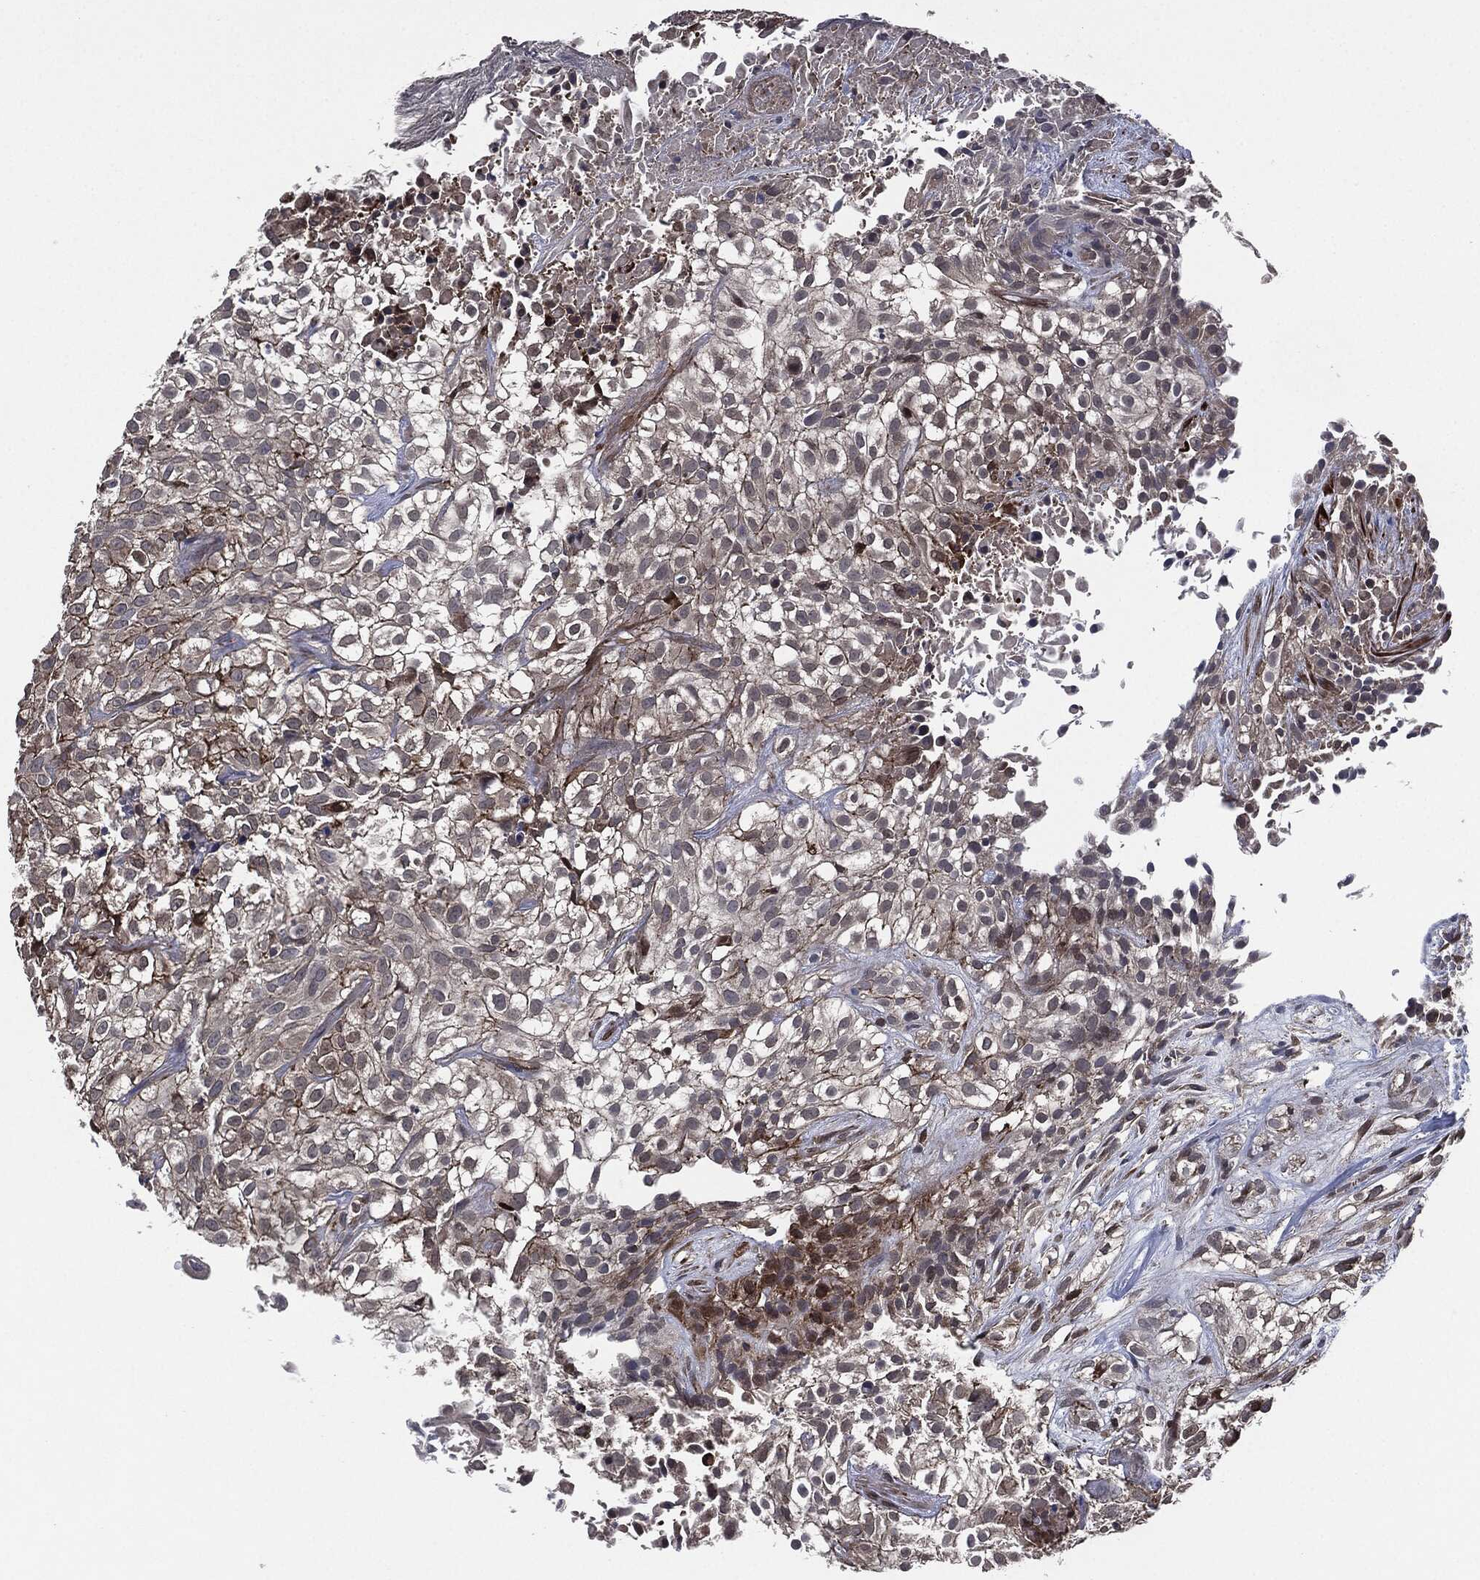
{"staining": {"intensity": "negative", "quantity": "none", "location": "none"}, "tissue": "urothelial cancer", "cell_type": "Tumor cells", "image_type": "cancer", "snomed": [{"axis": "morphology", "description": "Urothelial carcinoma, High grade"}, {"axis": "topography", "description": "Urinary bladder"}], "caption": "An image of human high-grade urothelial carcinoma is negative for staining in tumor cells.", "gene": "UBR1", "patient": {"sex": "male", "age": 56}}